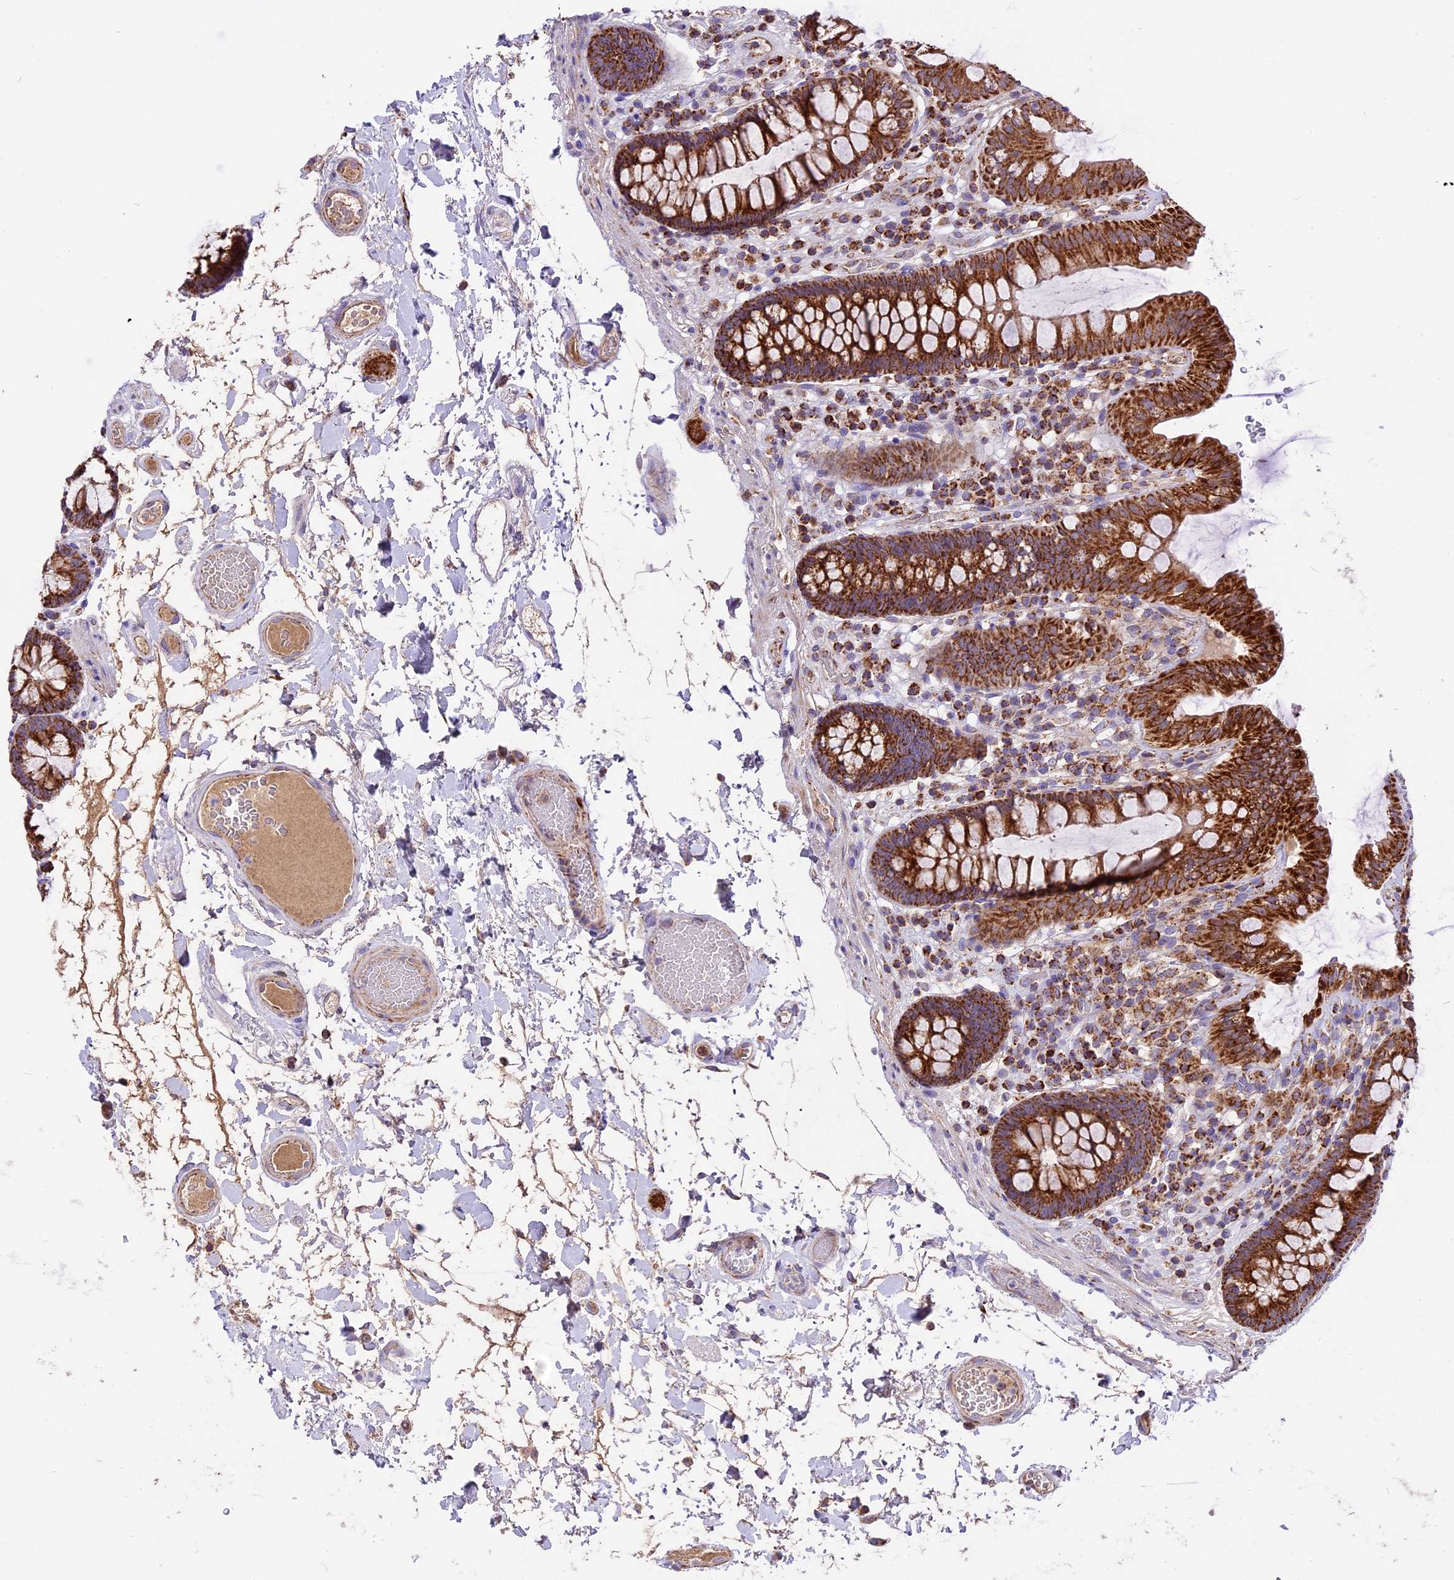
{"staining": {"intensity": "weak", "quantity": ">75%", "location": "cytoplasmic/membranous"}, "tissue": "colon", "cell_type": "Endothelial cells", "image_type": "normal", "snomed": [{"axis": "morphology", "description": "Normal tissue, NOS"}, {"axis": "topography", "description": "Colon"}], "caption": "Benign colon displays weak cytoplasmic/membranous staining in about >75% of endothelial cells, visualized by immunohistochemistry. (Stains: DAB in brown, nuclei in blue, Microscopy: brightfield microscopy at high magnification).", "gene": "COX17", "patient": {"sex": "male", "age": 84}}